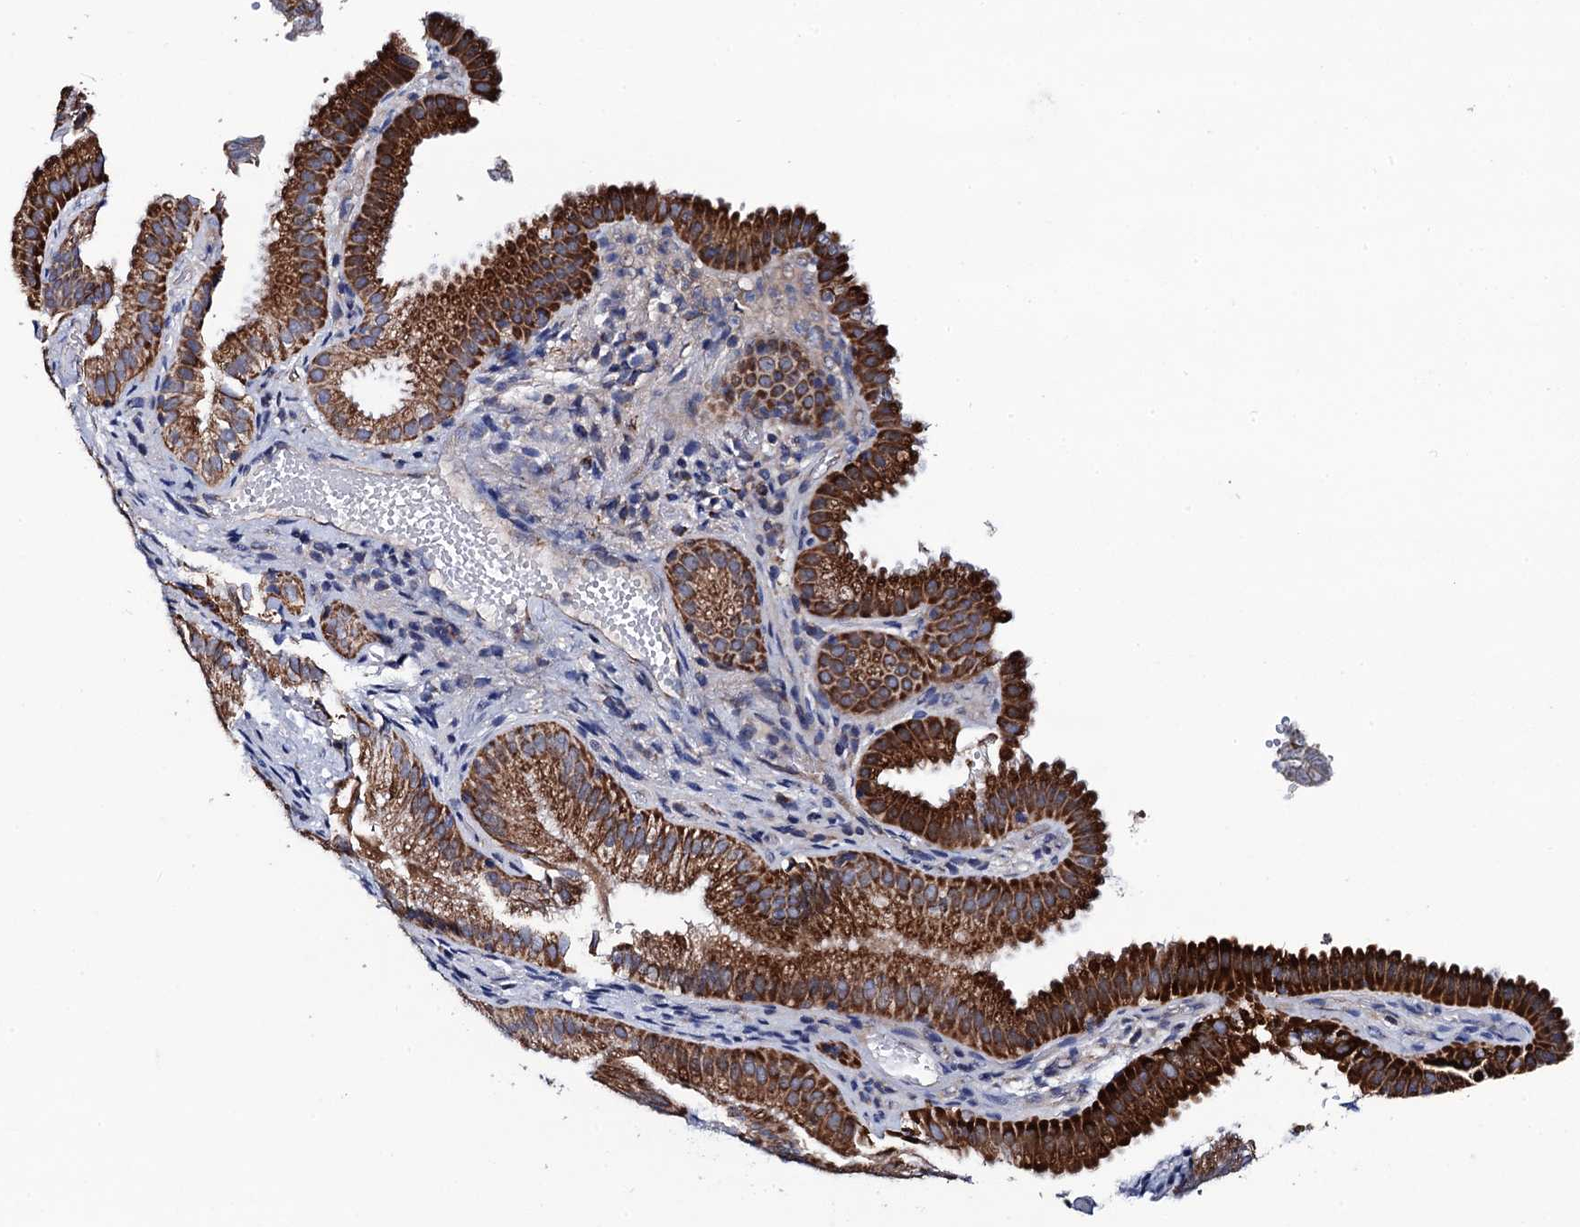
{"staining": {"intensity": "strong", "quantity": ">75%", "location": "cytoplasmic/membranous"}, "tissue": "gallbladder", "cell_type": "Glandular cells", "image_type": "normal", "snomed": [{"axis": "morphology", "description": "Normal tissue, NOS"}, {"axis": "topography", "description": "Gallbladder"}], "caption": "Gallbladder stained with IHC reveals strong cytoplasmic/membranous positivity in approximately >75% of glandular cells. (DAB (3,3'-diaminobenzidine) IHC, brown staining for protein, blue staining for nuclei).", "gene": "PTCD3", "patient": {"sex": "female", "age": 30}}